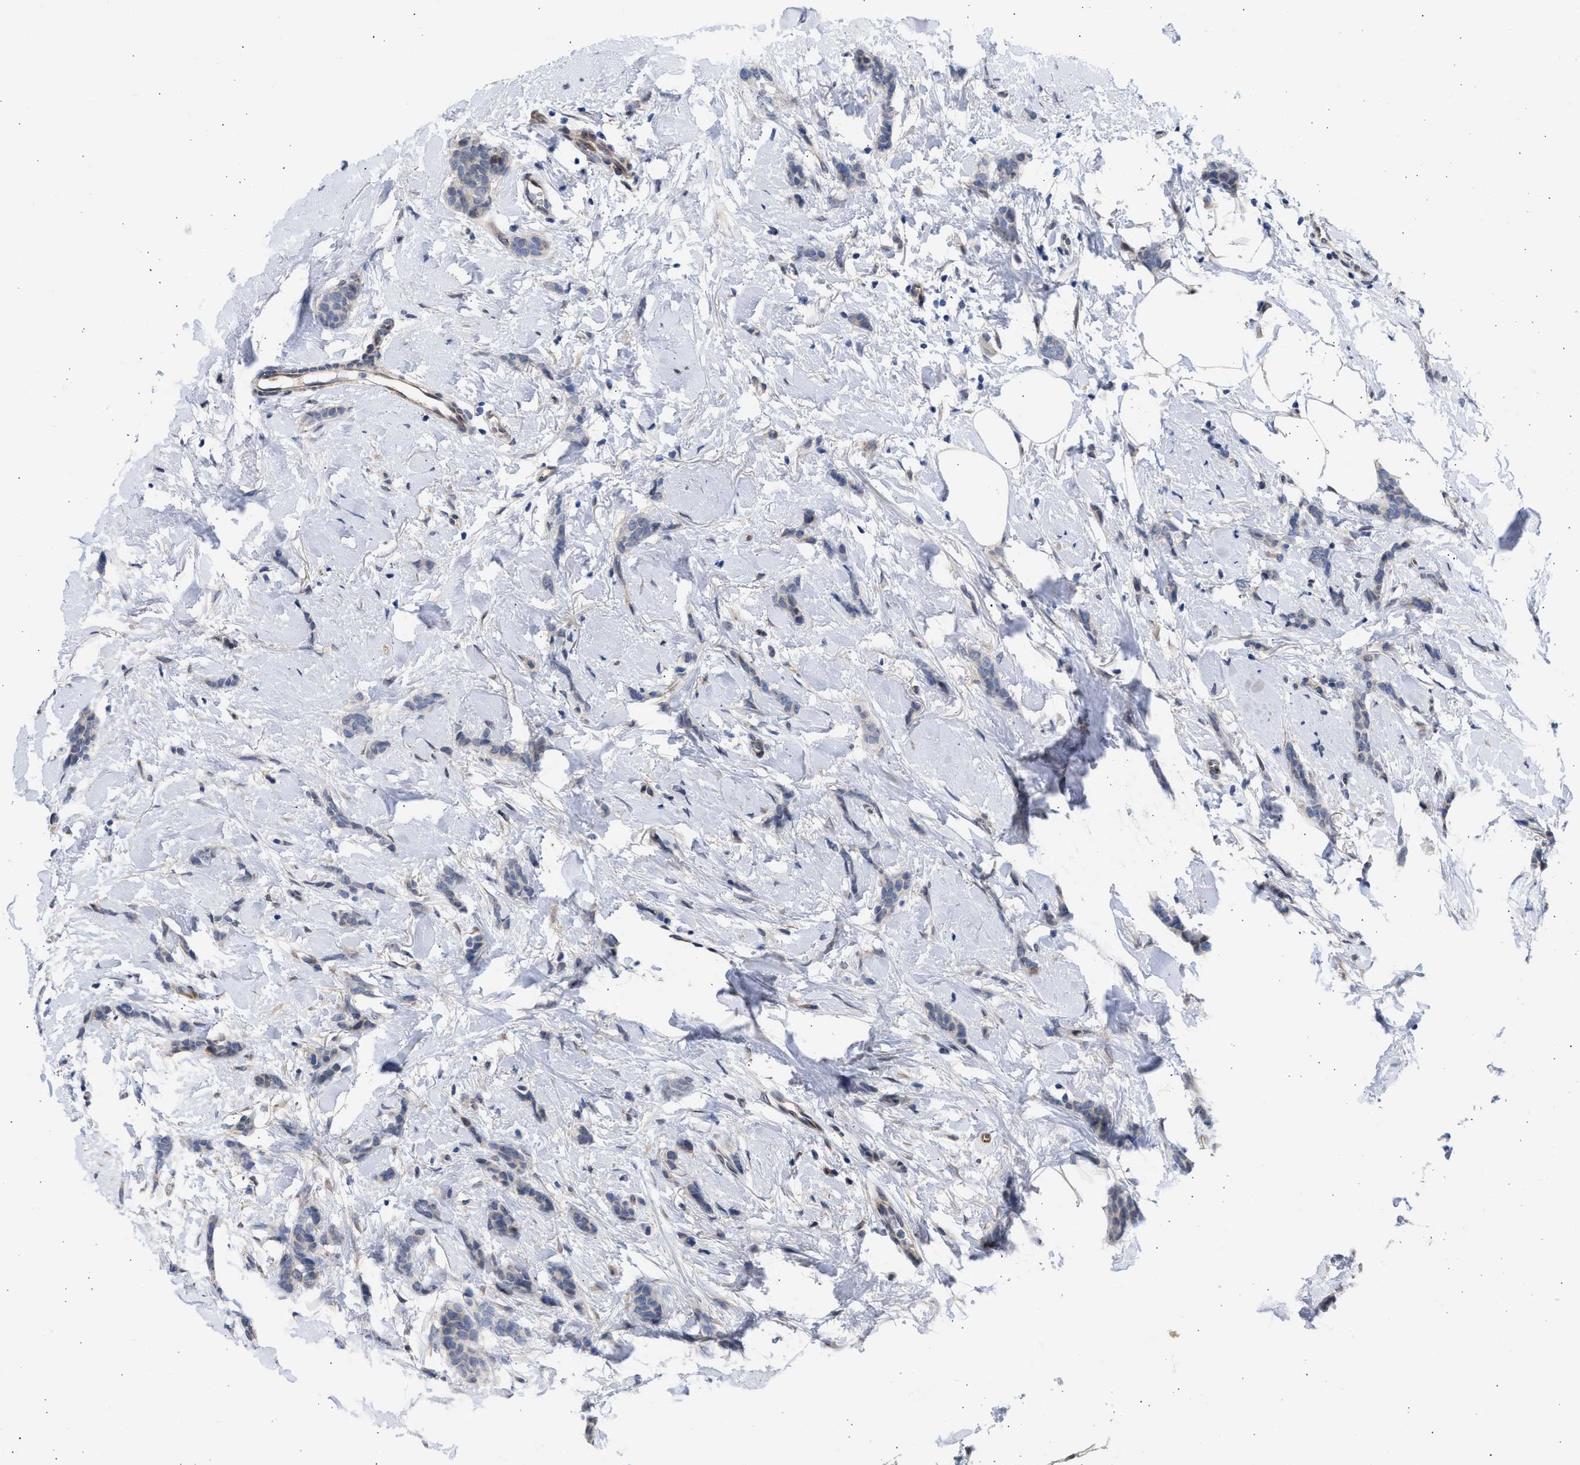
{"staining": {"intensity": "weak", "quantity": "<25%", "location": "cytoplasmic/membranous"}, "tissue": "breast cancer", "cell_type": "Tumor cells", "image_type": "cancer", "snomed": [{"axis": "morphology", "description": "Lobular carcinoma"}, {"axis": "topography", "description": "Skin"}, {"axis": "topography", "description": "Breast"}], "caption": "DAB immunohistochemical staining of breast cancer (lobular carcinoma) reveals no significant expression in tumor cells.", "gene": "NUP35", "patient": {"sex": "female", "age": 46}}